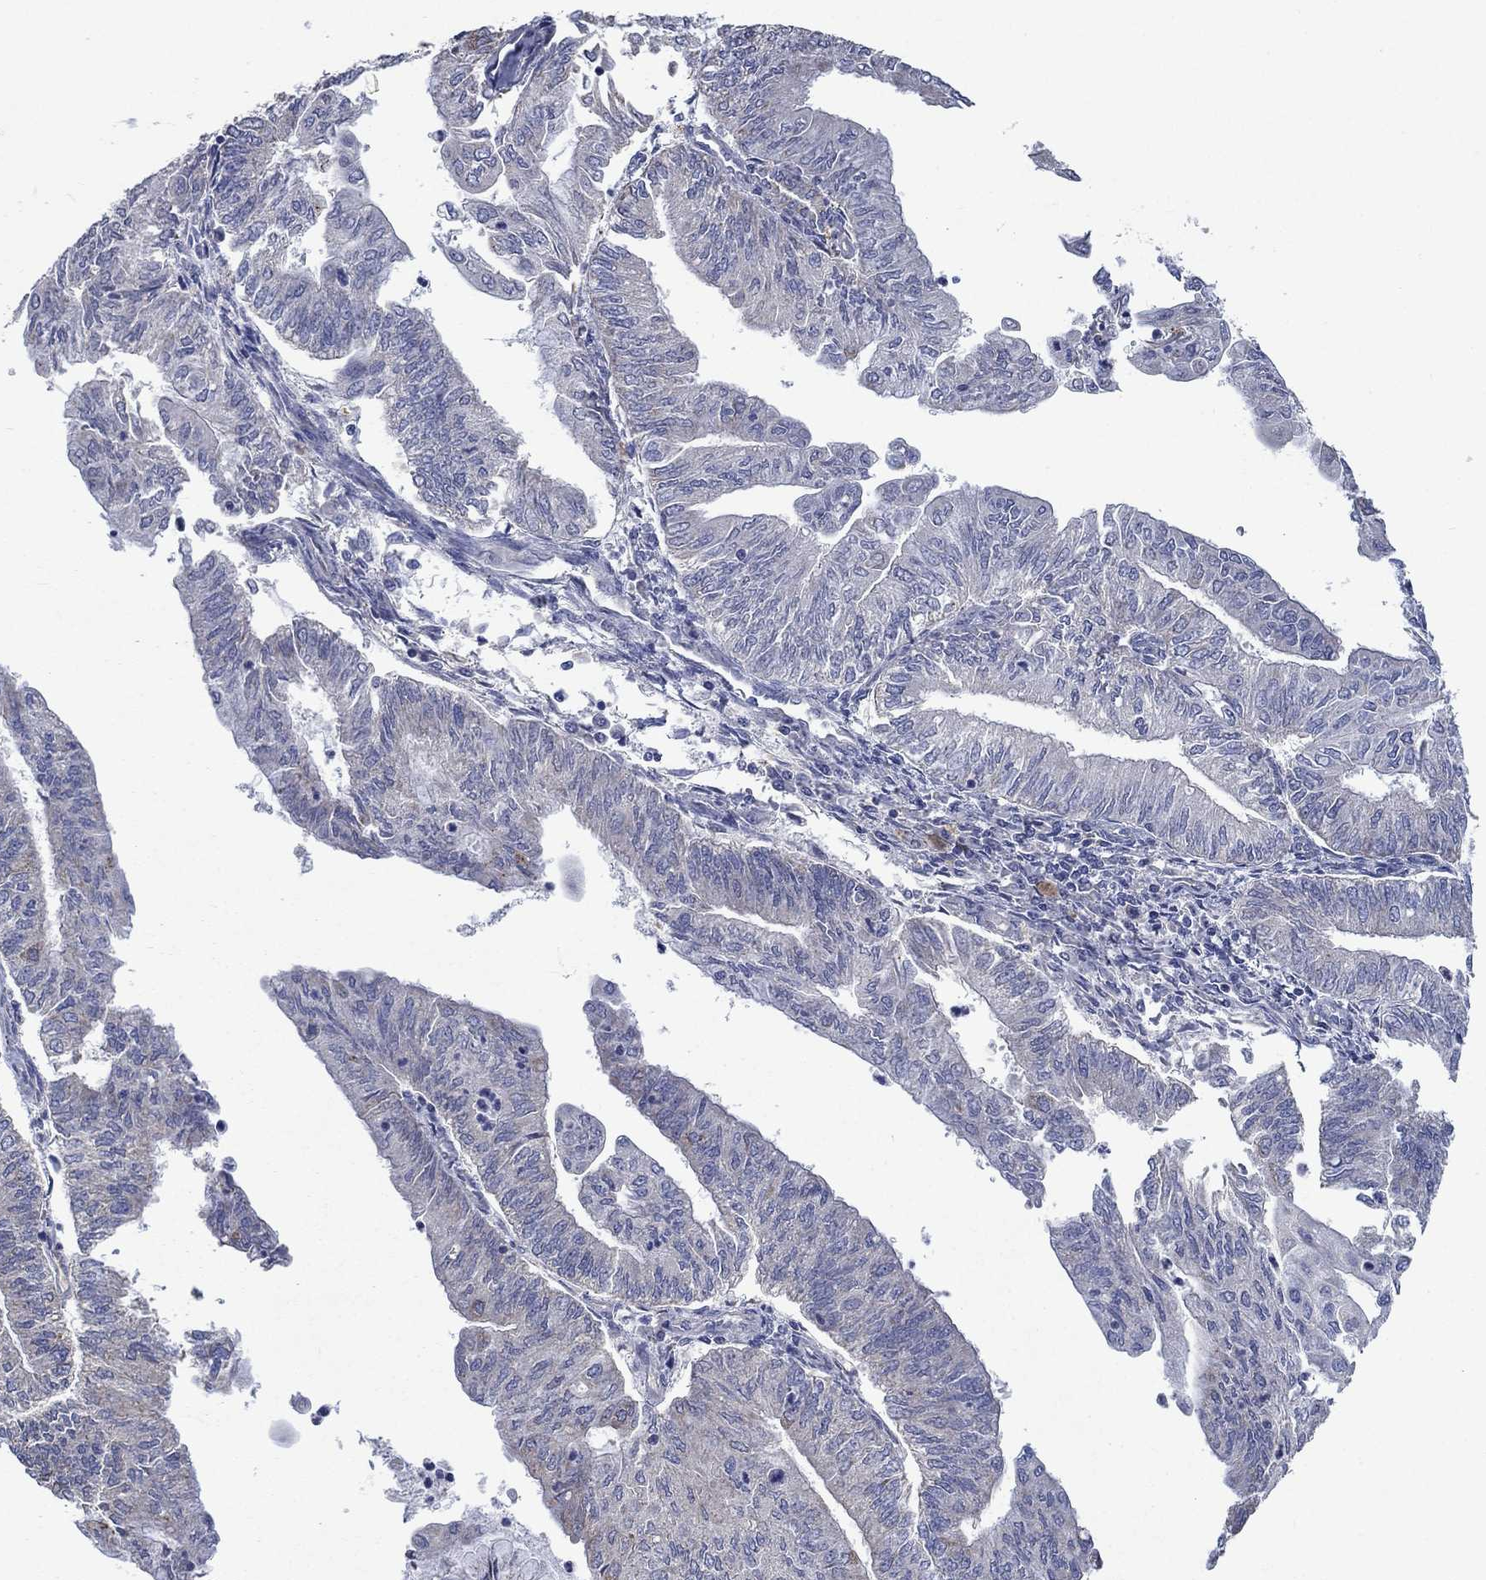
{"staining": {"intensity": "negative", "quantity": "none", "location": "none"}, "tissue": "endometrial cancer", "cell_type": "Tumor cells", "image_type": "cancer", "snomed": [{"axis": "morphology", "description": "Adenocarcinoma, NOS"}, {"axis": "topography", "description": "Endometrium"}], "caption": "Tumor cells show no significant expression in endometrial cancer (adenocarcinoma).", "gene": "UGT8", "patient": {"sex": "female", "age": 59}}